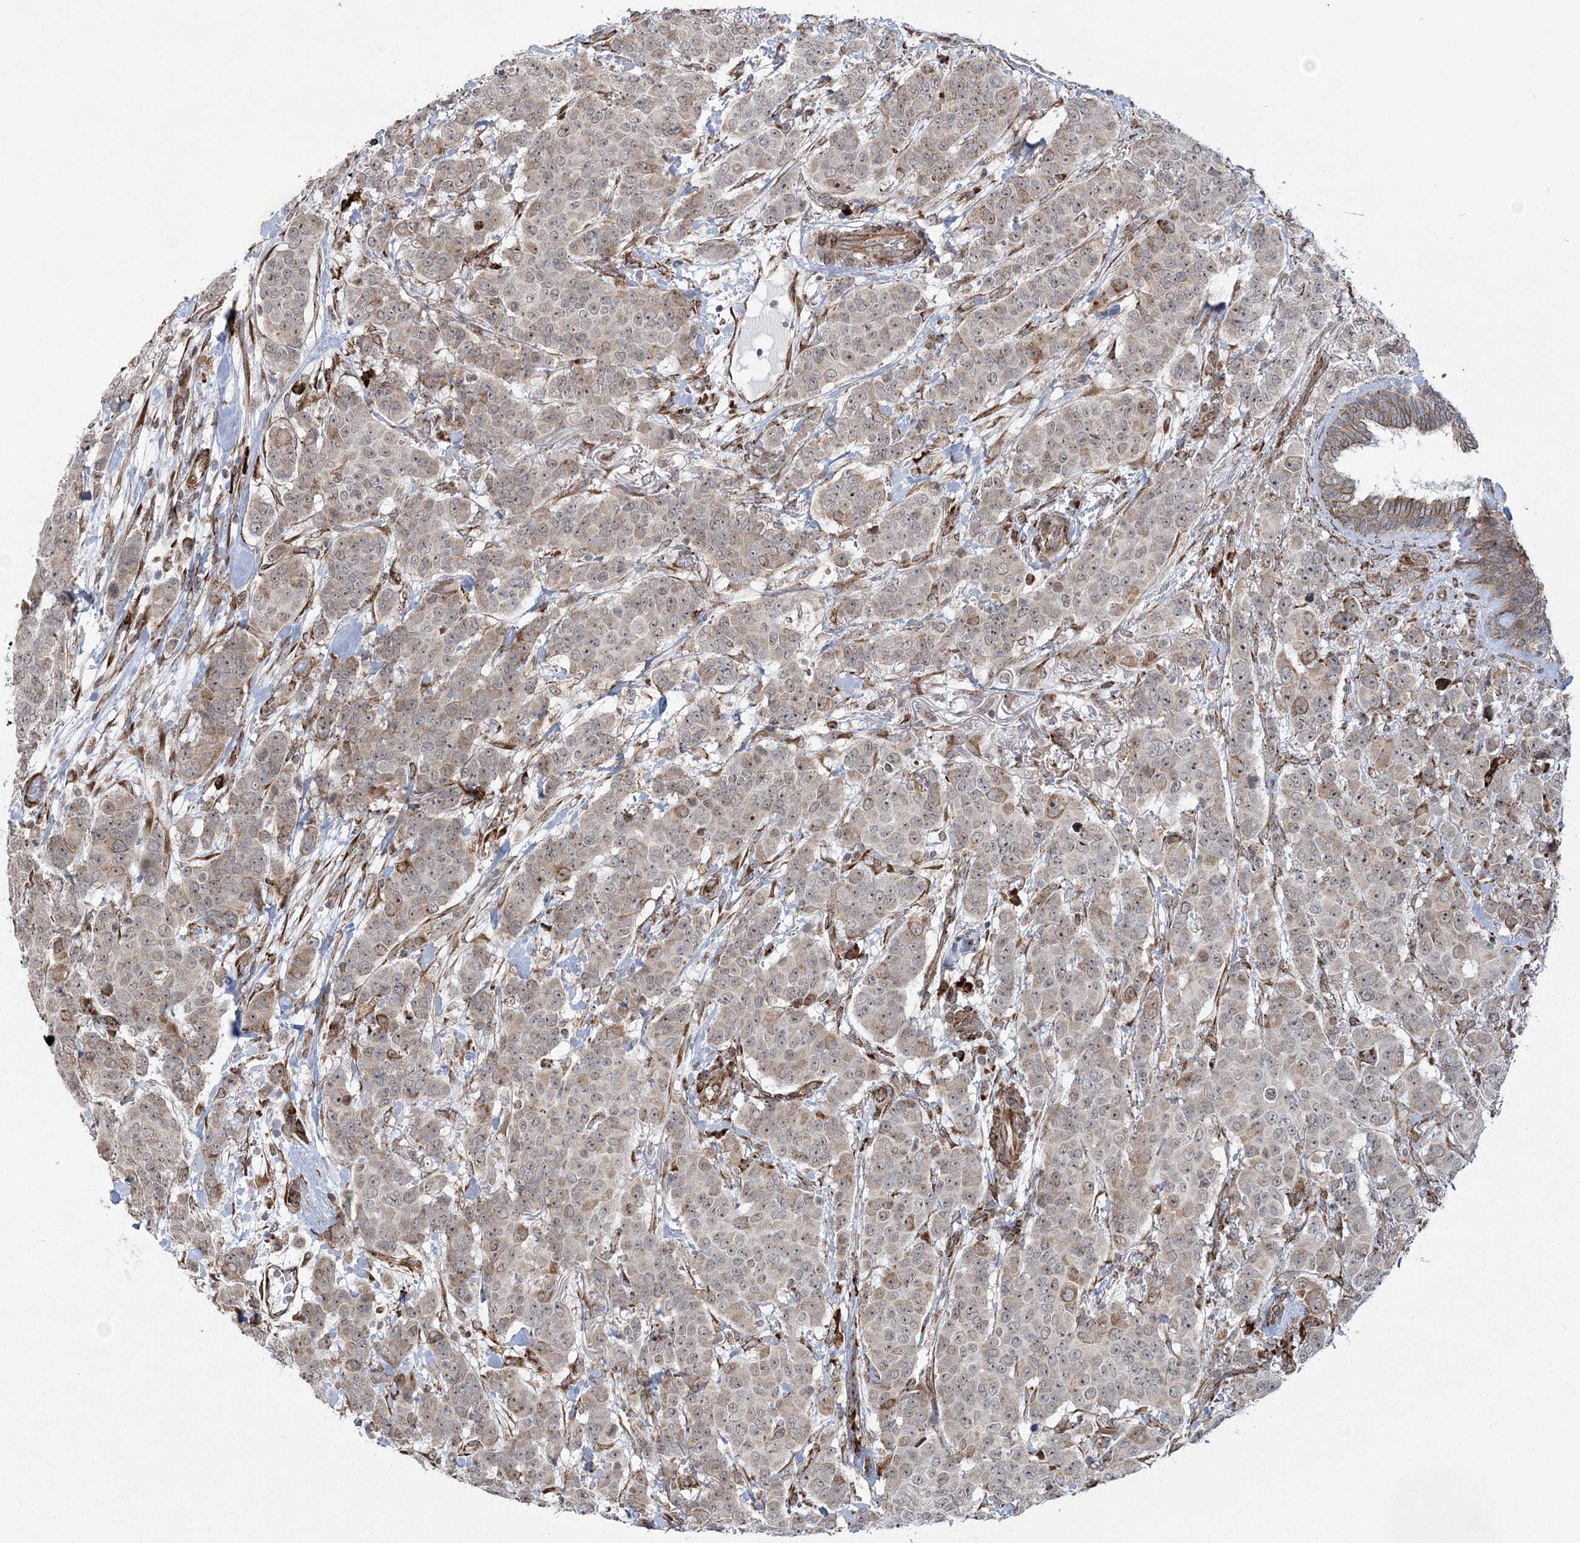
{"staining": {"intensity": "moderate", "quantity": "25%-75%", "location": "cytoplasmic/membranous"}, "tissue": "breast cancer", "cell_type": "Tumor cells", "image_type": "cancer", "snomed": [{"axis": "morphology", "description": "Duct carcinoma"}, {"axis": "topography", "description": "Breast"}], "caption": "An IHC micrograph of neoplastic tissue is shown. Protein staining in brown labels moderate cytoplasmic/membranous positivity in breast cancer within tumor cells.", "gene": "EFCAB12", "patient": {"sex": "female", "age": 40}}